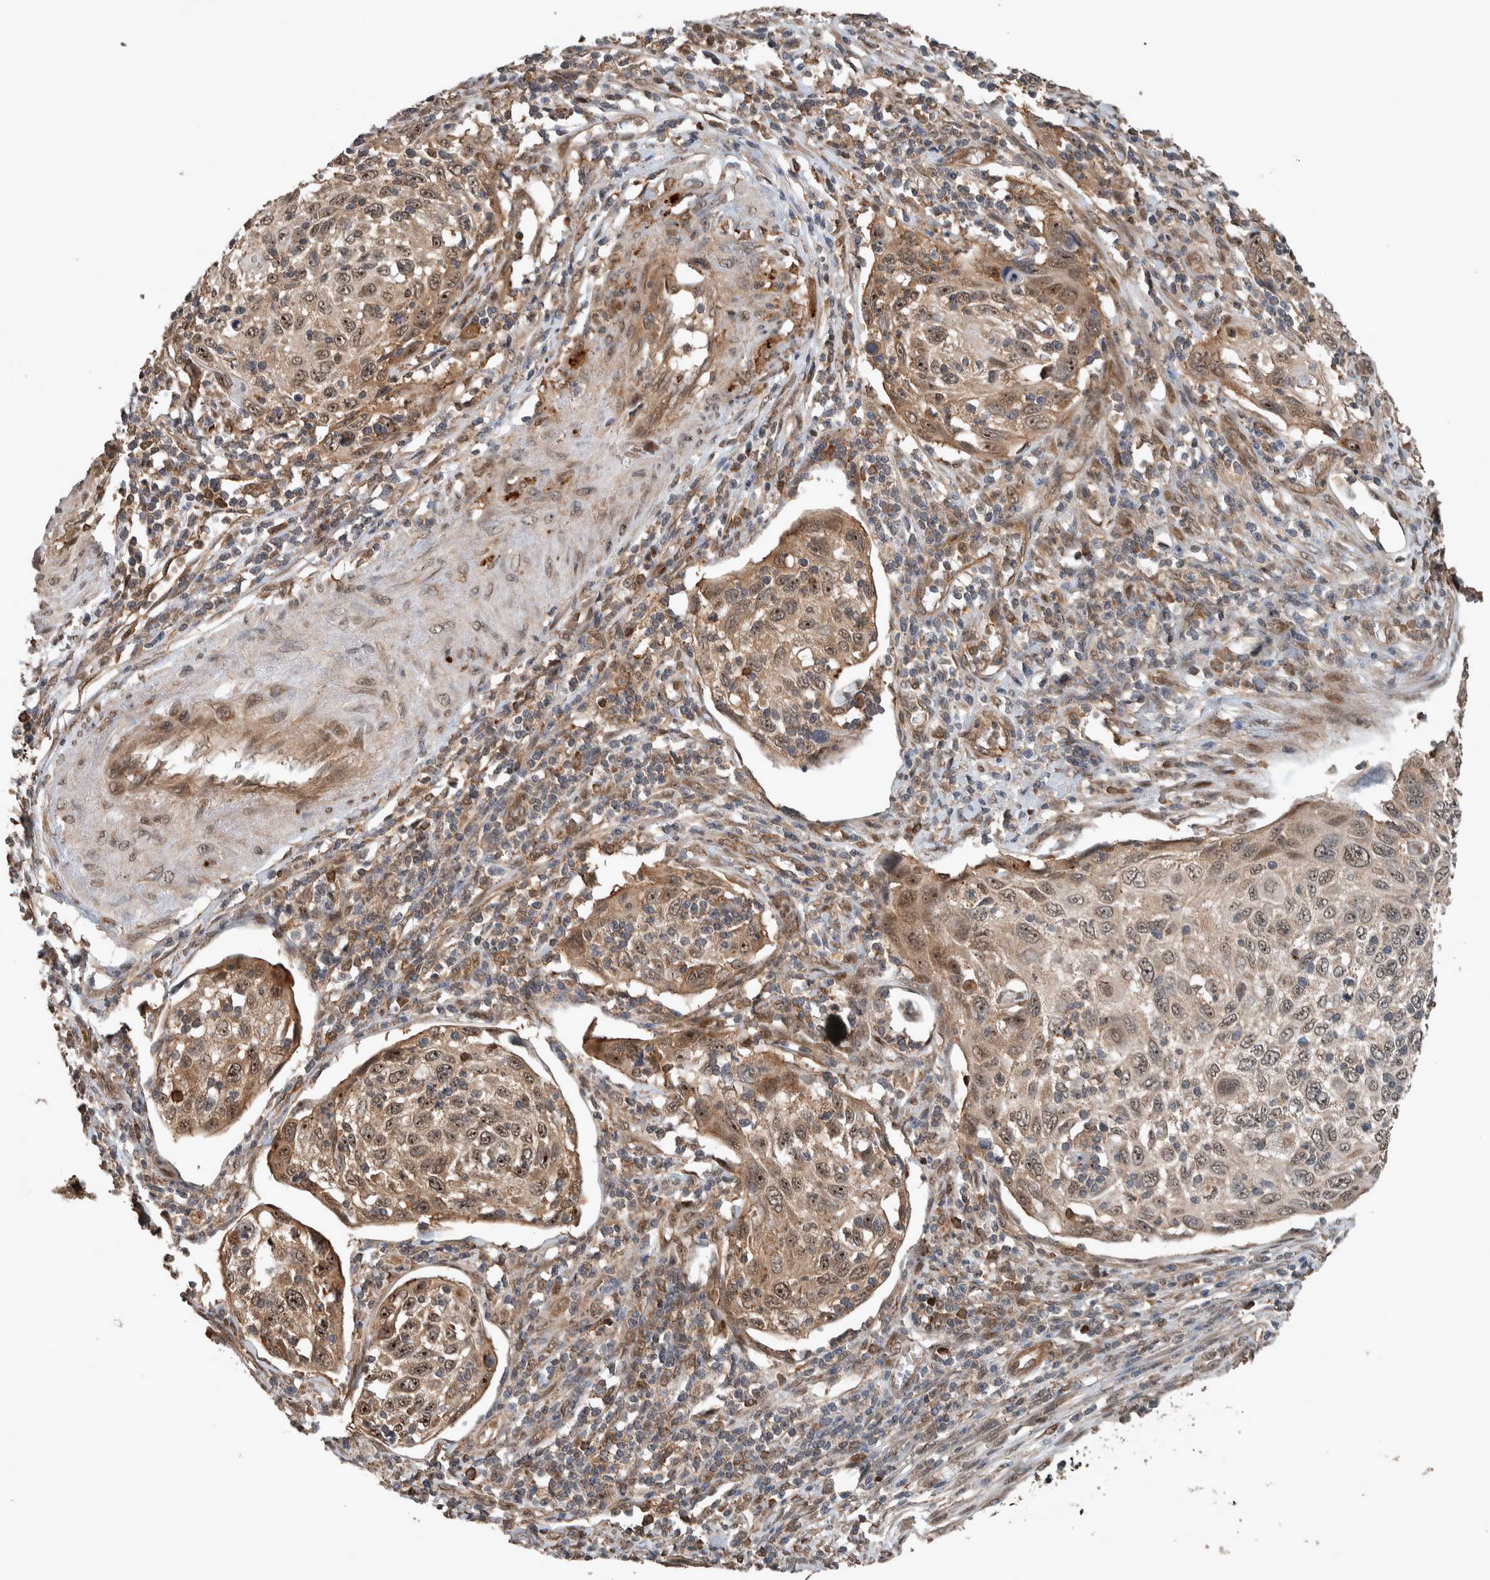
{"staining": {"intensity": "moderate", "quantity": ">75%", "location": "cytoplasmic/membranous,nuclear"}, "tissue": "cervical cancer", "cell_type": "Tumor cells", "image_type": "cancer", "snomed": [{"axis": "morphology", "description": "Squamous cell carcinoma, NOS"}, {"axis": "topography", "description": "Cervix"}], "caption": "DAB (3,3'-diaminobenzidine) immunohistochemical staining of human cervical cancer (squamous cell carcinoma) displays moderate cytoplasmic/membranous and nuclear protein staining in approximately >75% of tumor cells.", "gene": "MYO1E", "patient": {"sex": "female", "age": 70}}